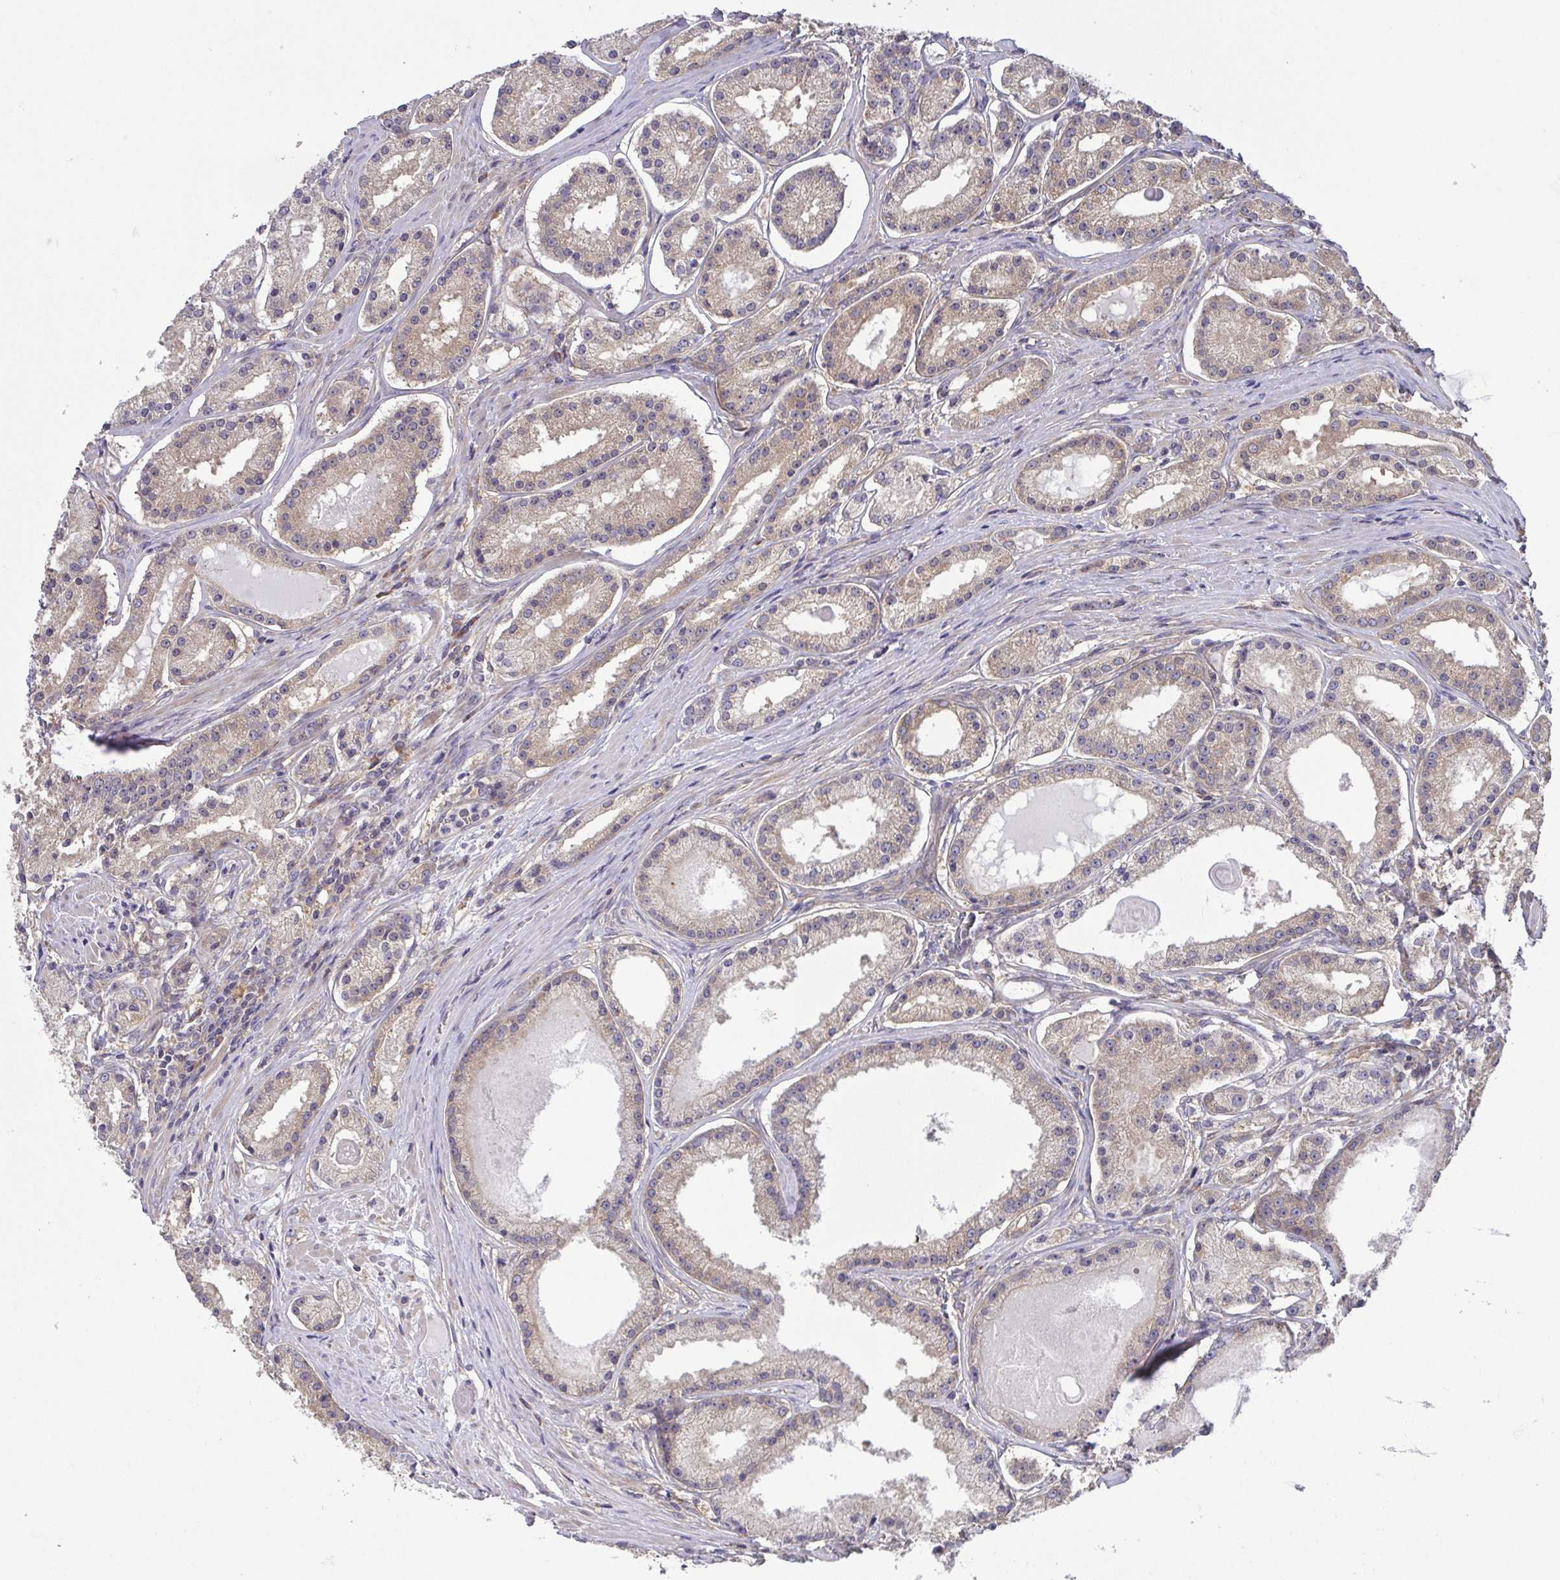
{"staining": {"intensity": "weak", "quantity": ">75%", "location": "cytoplasmic/membranous"}, "tissue": "prostate cancer", "cell_type": "Tumor cells", "image_type": "cancer", "snomed": [{"axis": "morphology", "description": "Adenocarcinoma, Low grade"}, {"axis": "topography", "description": "Prostate"}], "caption": "Immunohistochemical staining of prostate cancer reveals low levels of weak cytoplasmic/membranous expression in approximately >75% of tumor cells.", "gene": "LMF2", "patient": {"sex": "male", "age": 57}}